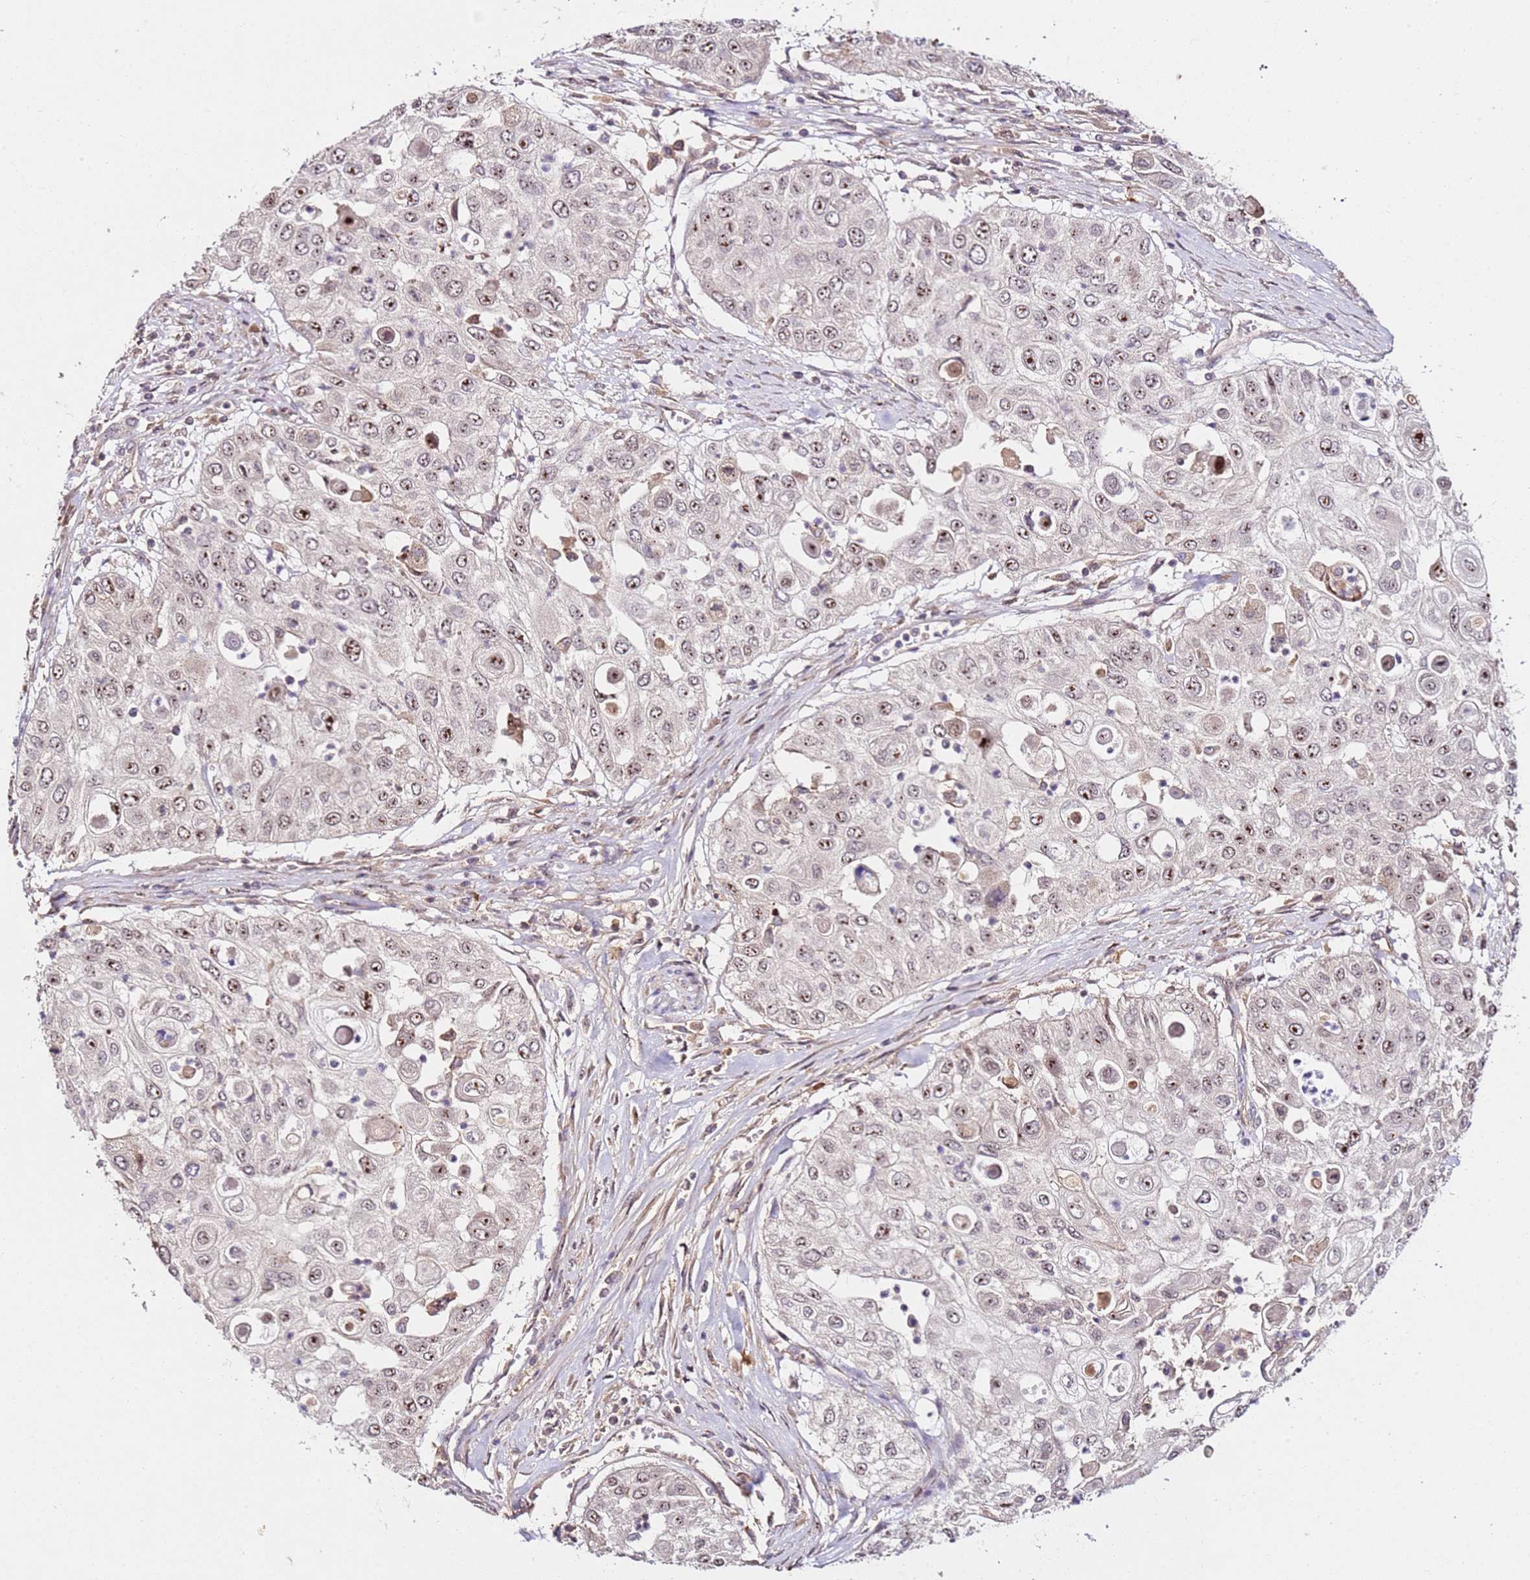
{"staining": {"intensity": "moderate", "quantity": ">75%", "location": "nuclear"}, "tissue": "urothelial cancer", "cell_type": "Tumor cells", "image_type": "cancer", "snomed": [{"axis": "morphology", "description": "Urothelial carcinoma, High grade"}, {"axis": "topography", "description": "Urinary bladder"}], "caption": "Urothelial carcinoma (high-grade) stained with IHC shows moderate nuclear positivity in about >75% of tumor cells.", "gene": "DDX27", "patient": {"sex": "female", "age": 79}}